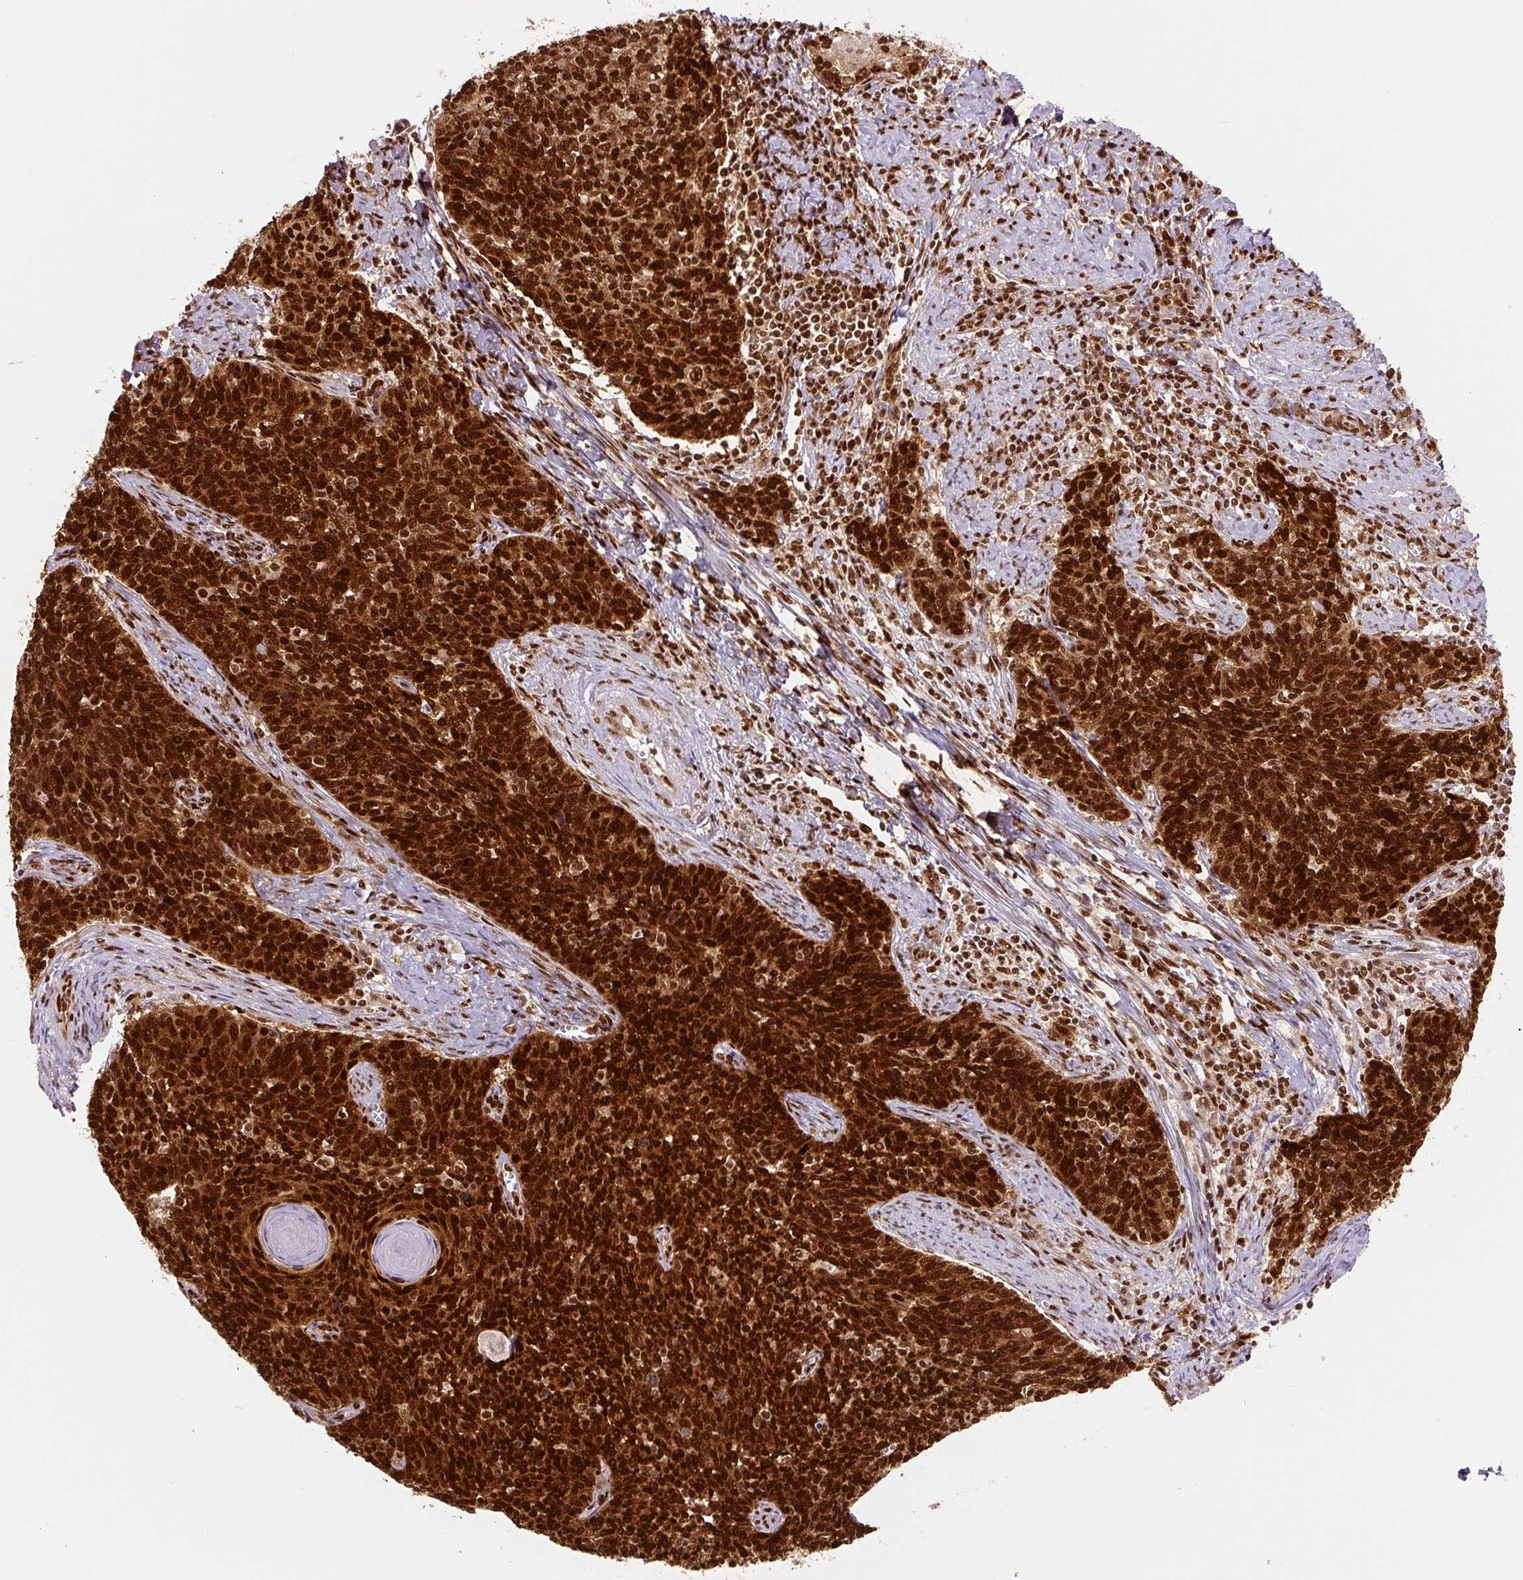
{"staining": {"intensity": "strong", "quantity": ">75%", "location": "cytoplasmic/membranous,nuclear"}, "tissue": "cervical cancer", "cell_type": "Tumor cells", "image_type": "cancer", "snomed": [{"axis": "morphology", "description": "Squamous cell carcinoma, NOS"}, {"axis": "topography", "description": "Cervix"}], "caption": "Human cervical cancer (squamous cell carcinoma) stained for a protein (brown) demonstrates strong cytoplasmic/membranous and nuclear positive staining in about >75% of tumor cells.", "gene": "FUS", "patient": {"sex": "female", "age": 39}}